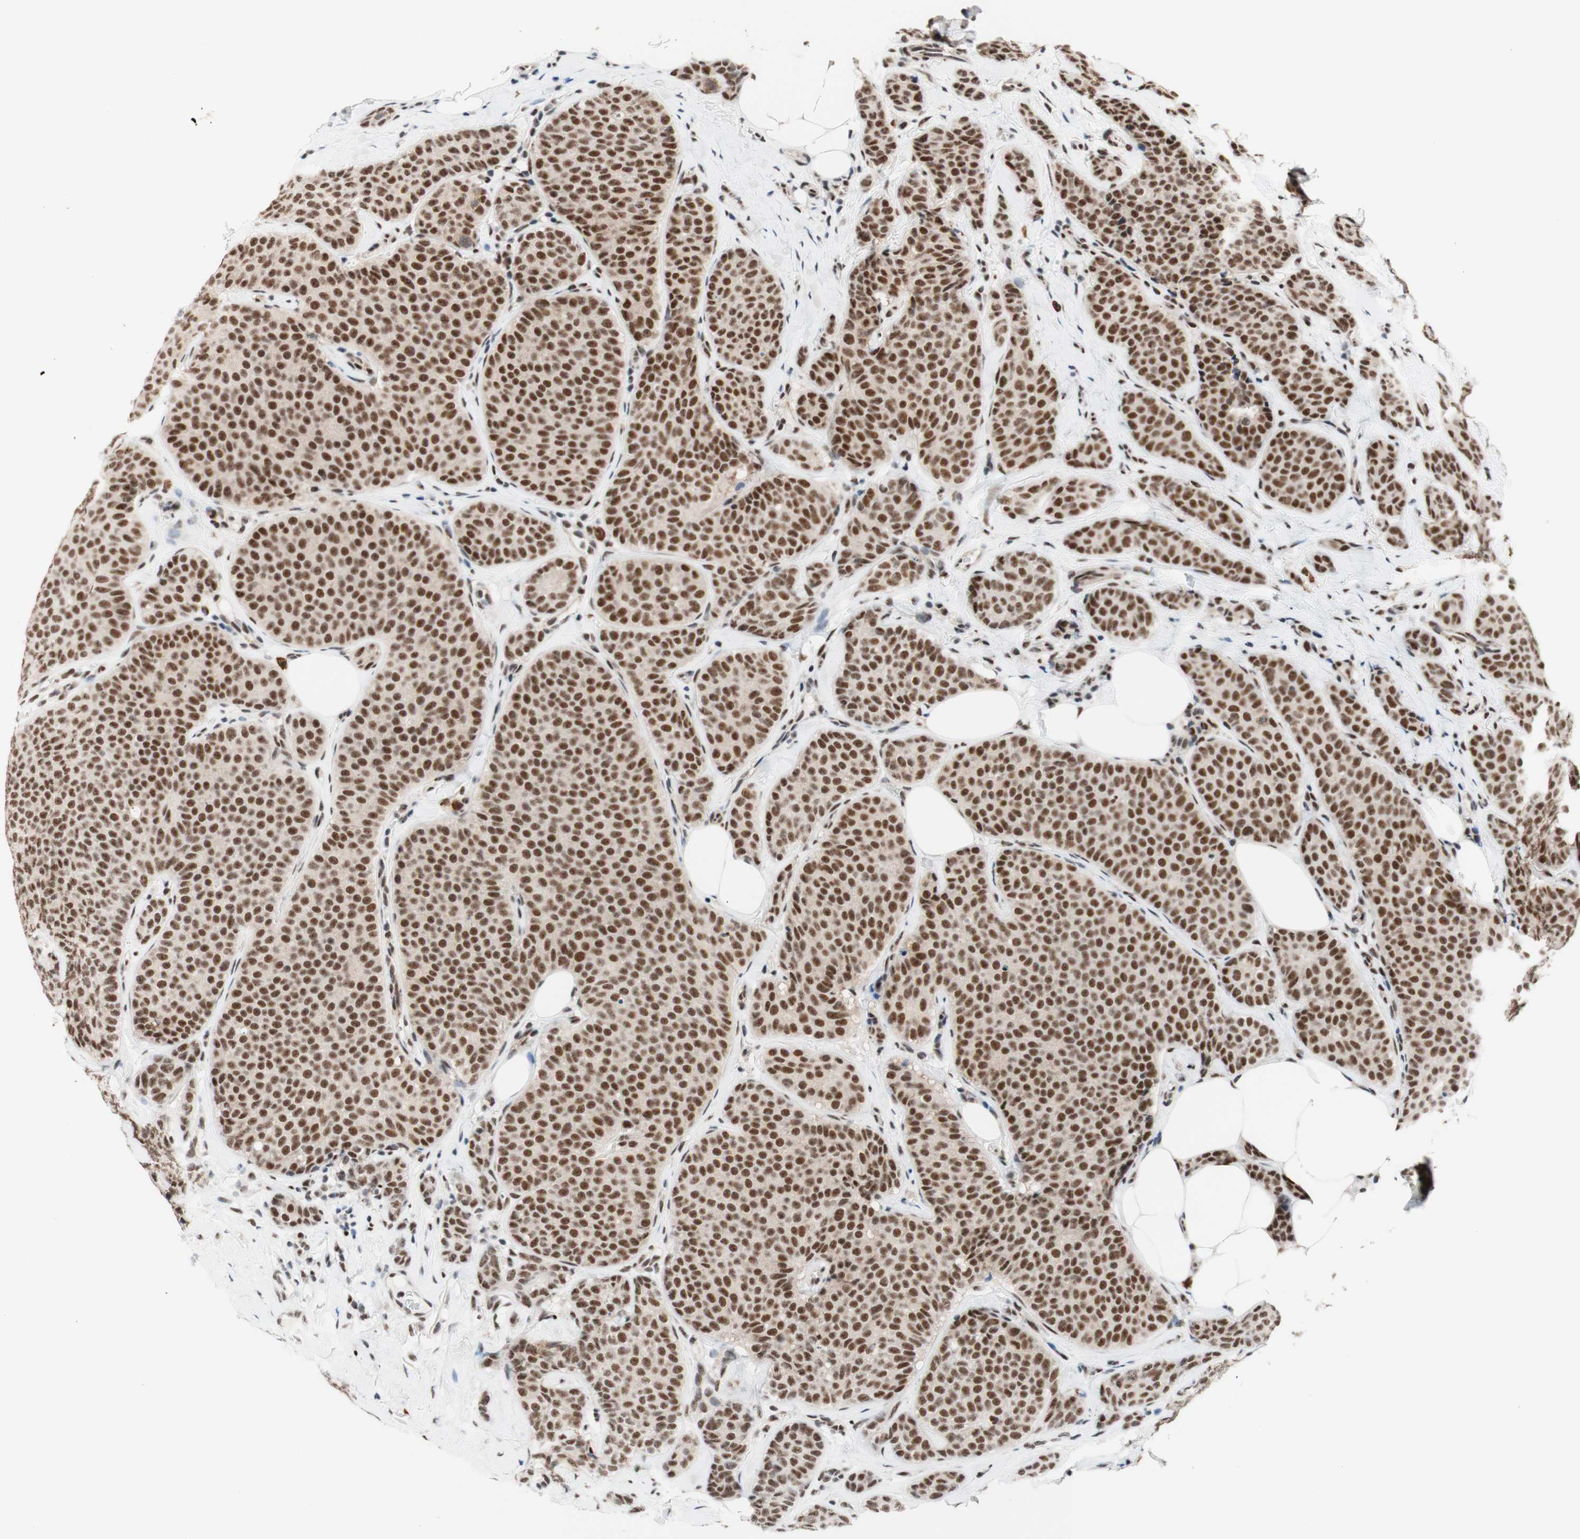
{"staining": {"intensity": "strong", "quantity": ">75%", "location": "nuclear"}, "tissue": "breast cancer", "cell_type": "Tumor cells", "image_type": "cancer", "snomed": [{"axis": "morphology", "description": "Lobular carcinoma"}, {"axis": "topography", "description": "Skin"}, {"axis": "topography", "description": "Breast"}], "caption": "IHC (DAB) staining of breast cancer demonstrates strong nuclear protein expression in approximately >75% of tumor cells.", "gene": "PRPF19", "patient": {"sex": "female", "age": 46}}